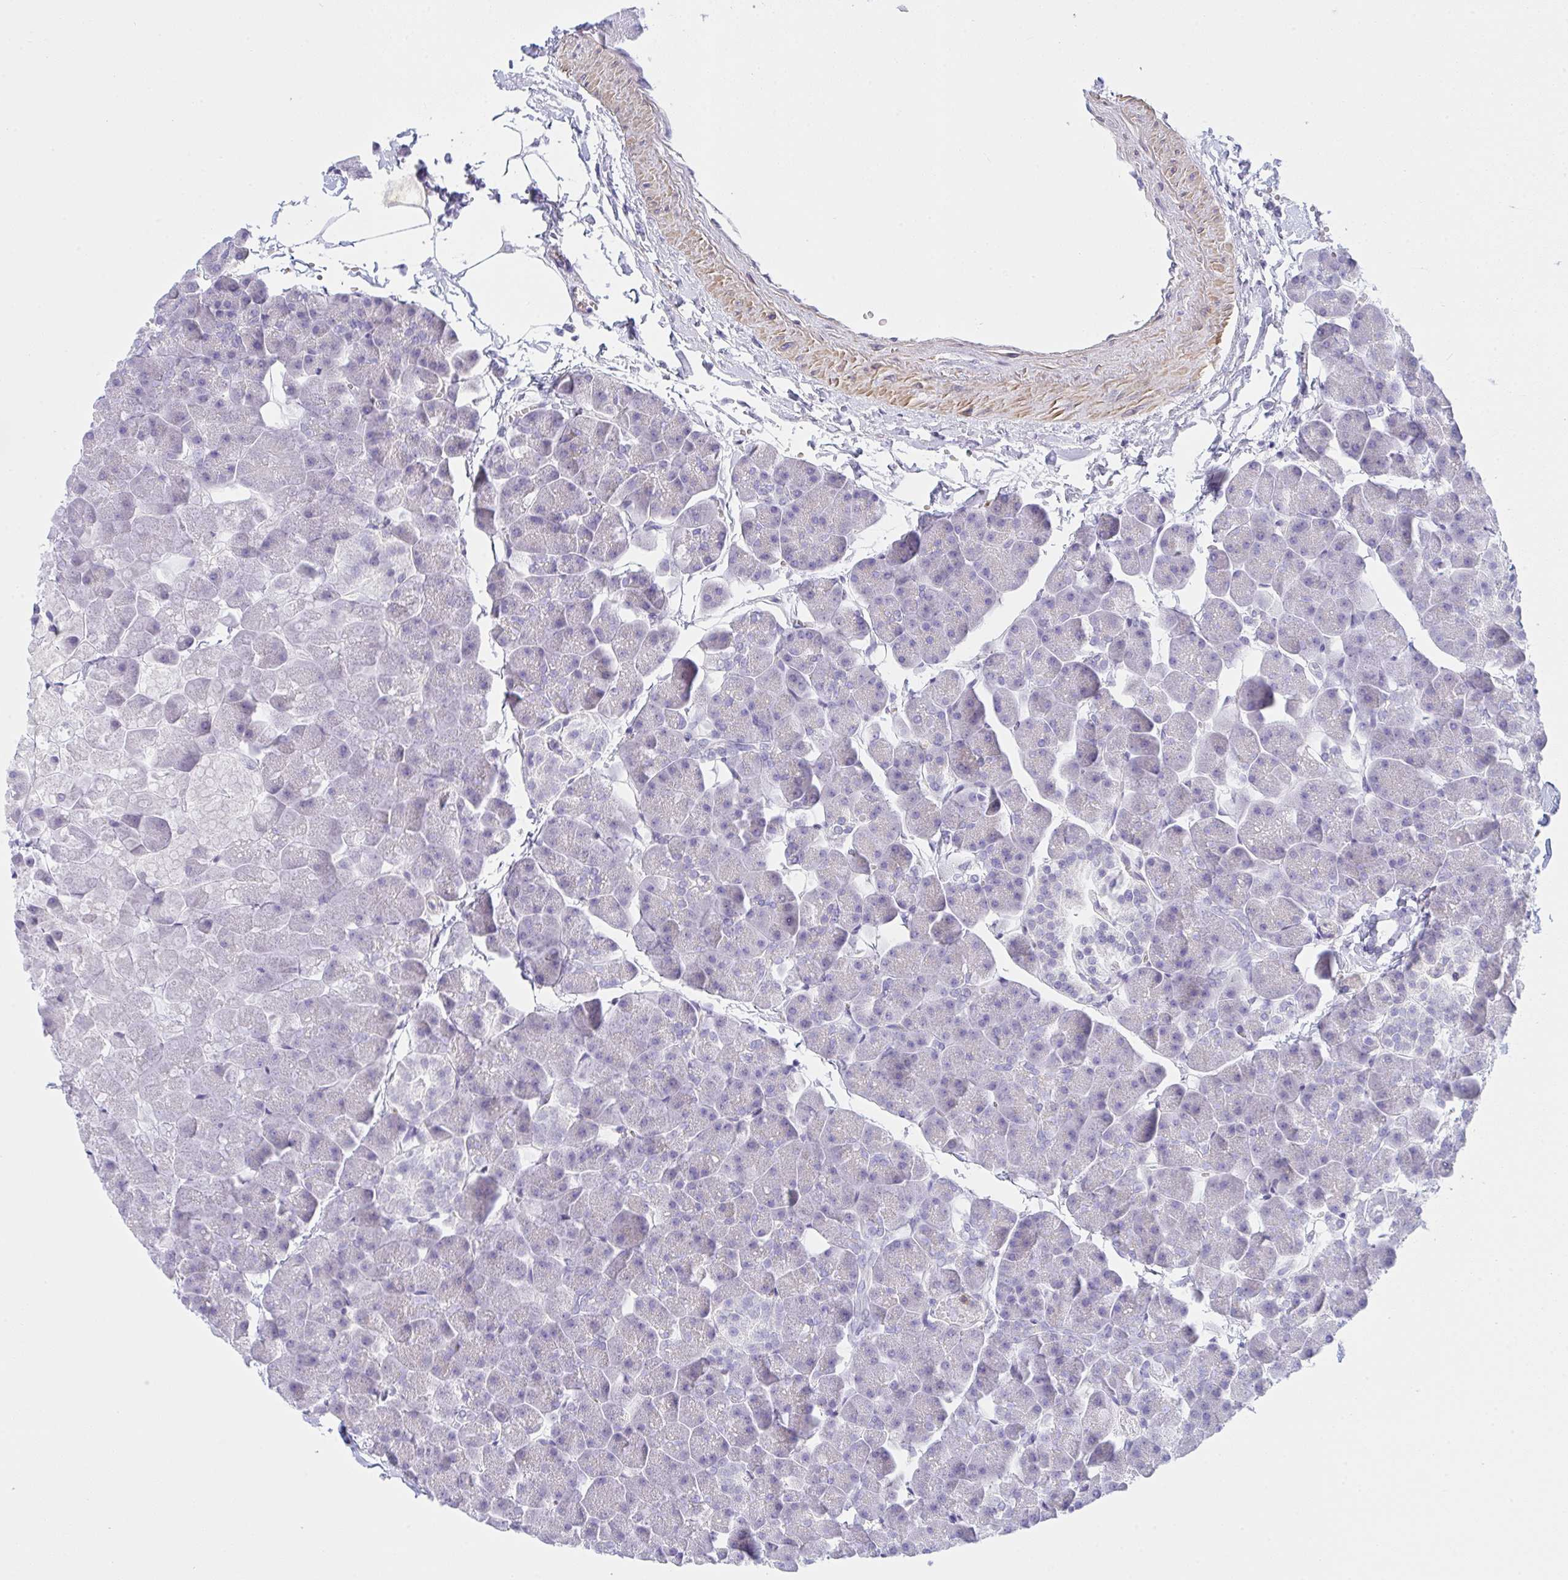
{"staining": {"intensity": "weak", "quantity": "25%-75%", "location": "cytoplasmic/membranous"}, "tissue": "pancreas", "cell_type": "Exocrine glandular cells", "image_type": "normal", "snomed": [{"axis": "morphology", "description": "Normal tissue, NOS"}, {"axis": "topography", "description": "Pancreas"}], "caption": "Immunohistochemistry of benign pancreas demonstrates low levels of weak cytoplasmic/membranous positivity in about 25%-75% of exocrine glandular cells.", "gene": "CEP170B", "patient": {"sex": "male", "age": 35}}